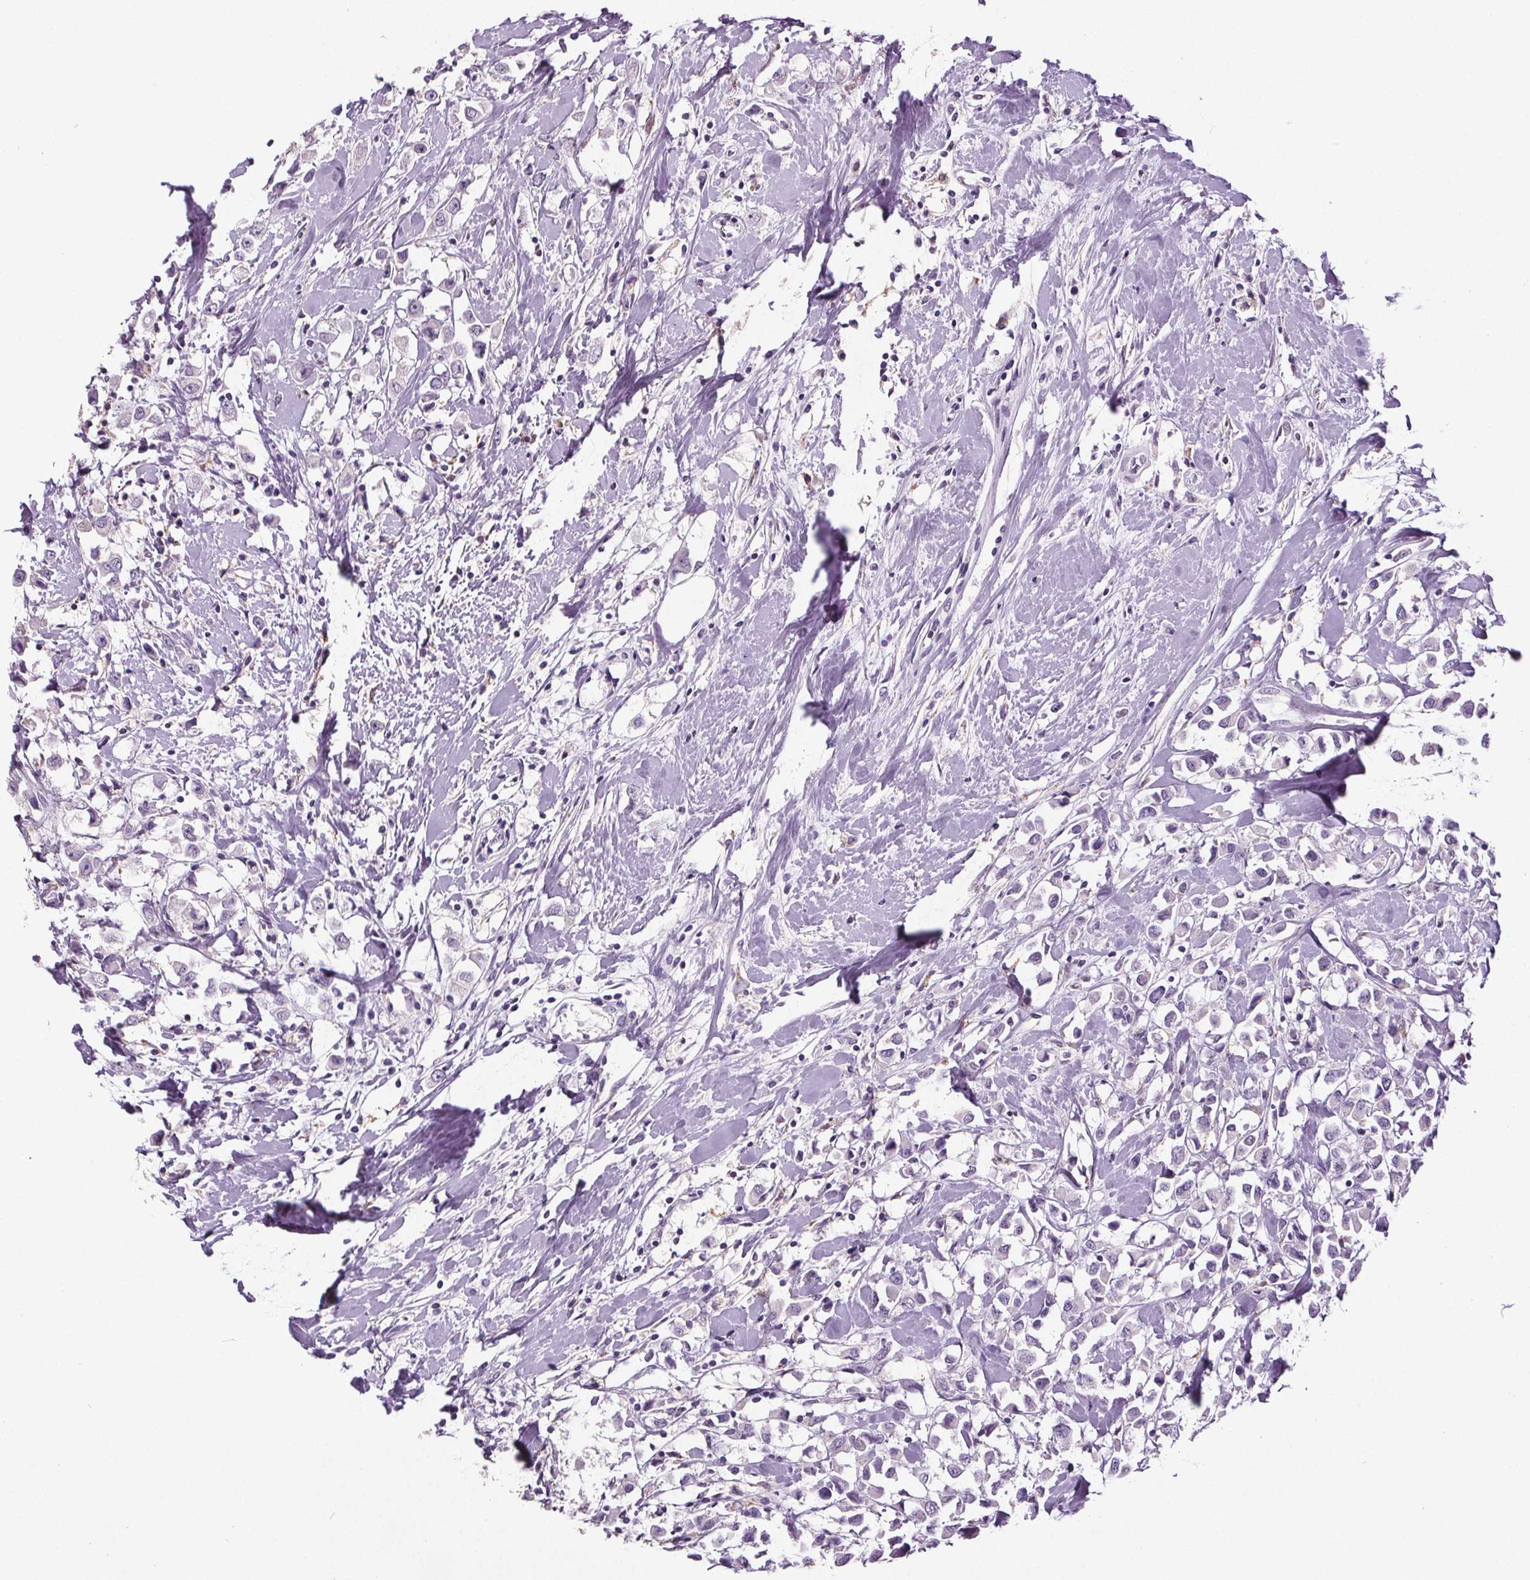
{"staining": {"intensity": "negative", "quantity": "none", "location": "none"}, "tissue": "breast cancer", "cell_type": "Tumor cells", "image_type": "cancer", "snomed": [{"axis": "morphology", "description": "Duct carcinoma"}, {"axis": "topography", "description": "Breast"}], "caption": "A photomicrograph of human breast infiltrating ductal carcinoma is negative for staining in tumor cells. (DAB (3,3'-diaminobenzidine) immunohistochemistry, high magnification).", "gene": "GPIHBP1", "patient": {"sex": "female", "age": 61}}